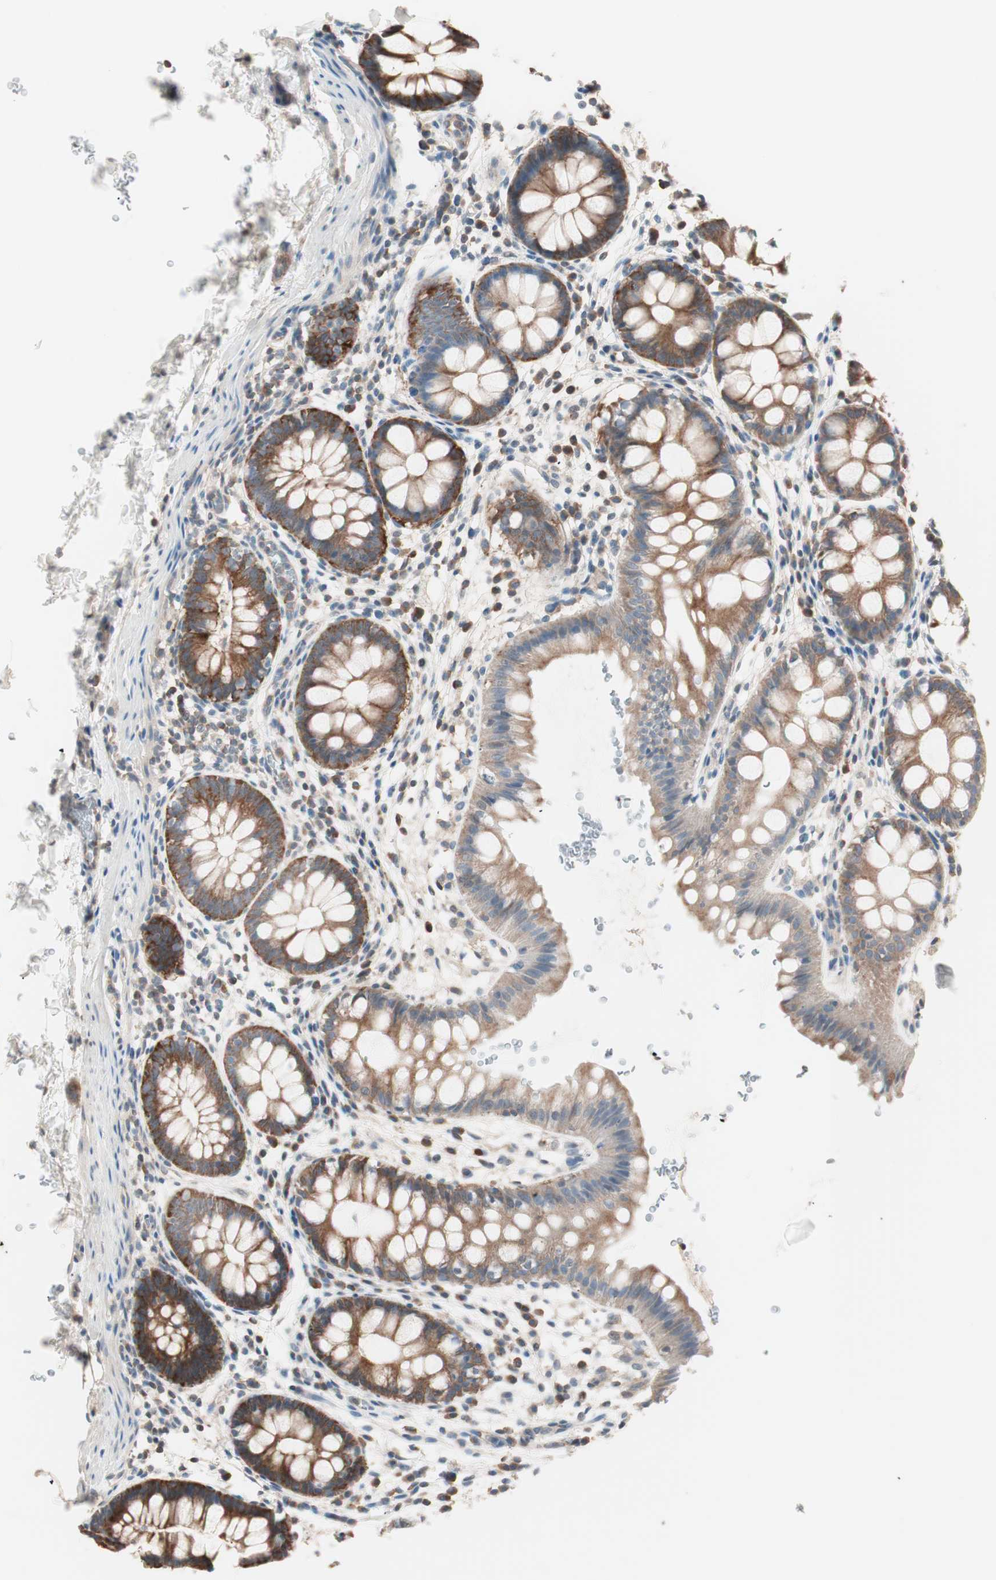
{"staining": {"intensity": "moderate", "quantity": ">75%", "location": "cytoplasmic/membranous"}, "tissue": "rectum", "cell_type": "Glandular cells", "image_type": "normal", "snomed": [{"axis": "morphology", "description": "Normal tissue, NOS"}, {"axis": "topography", "description": "Rectum"}], "caption": "A brown stain labels moderate cytoplasmic/membranous positivity of a protein in glandular cells of normal human rectum.", "gene": "RAD54B", "patient": {"sex": "female", "age": 24}}